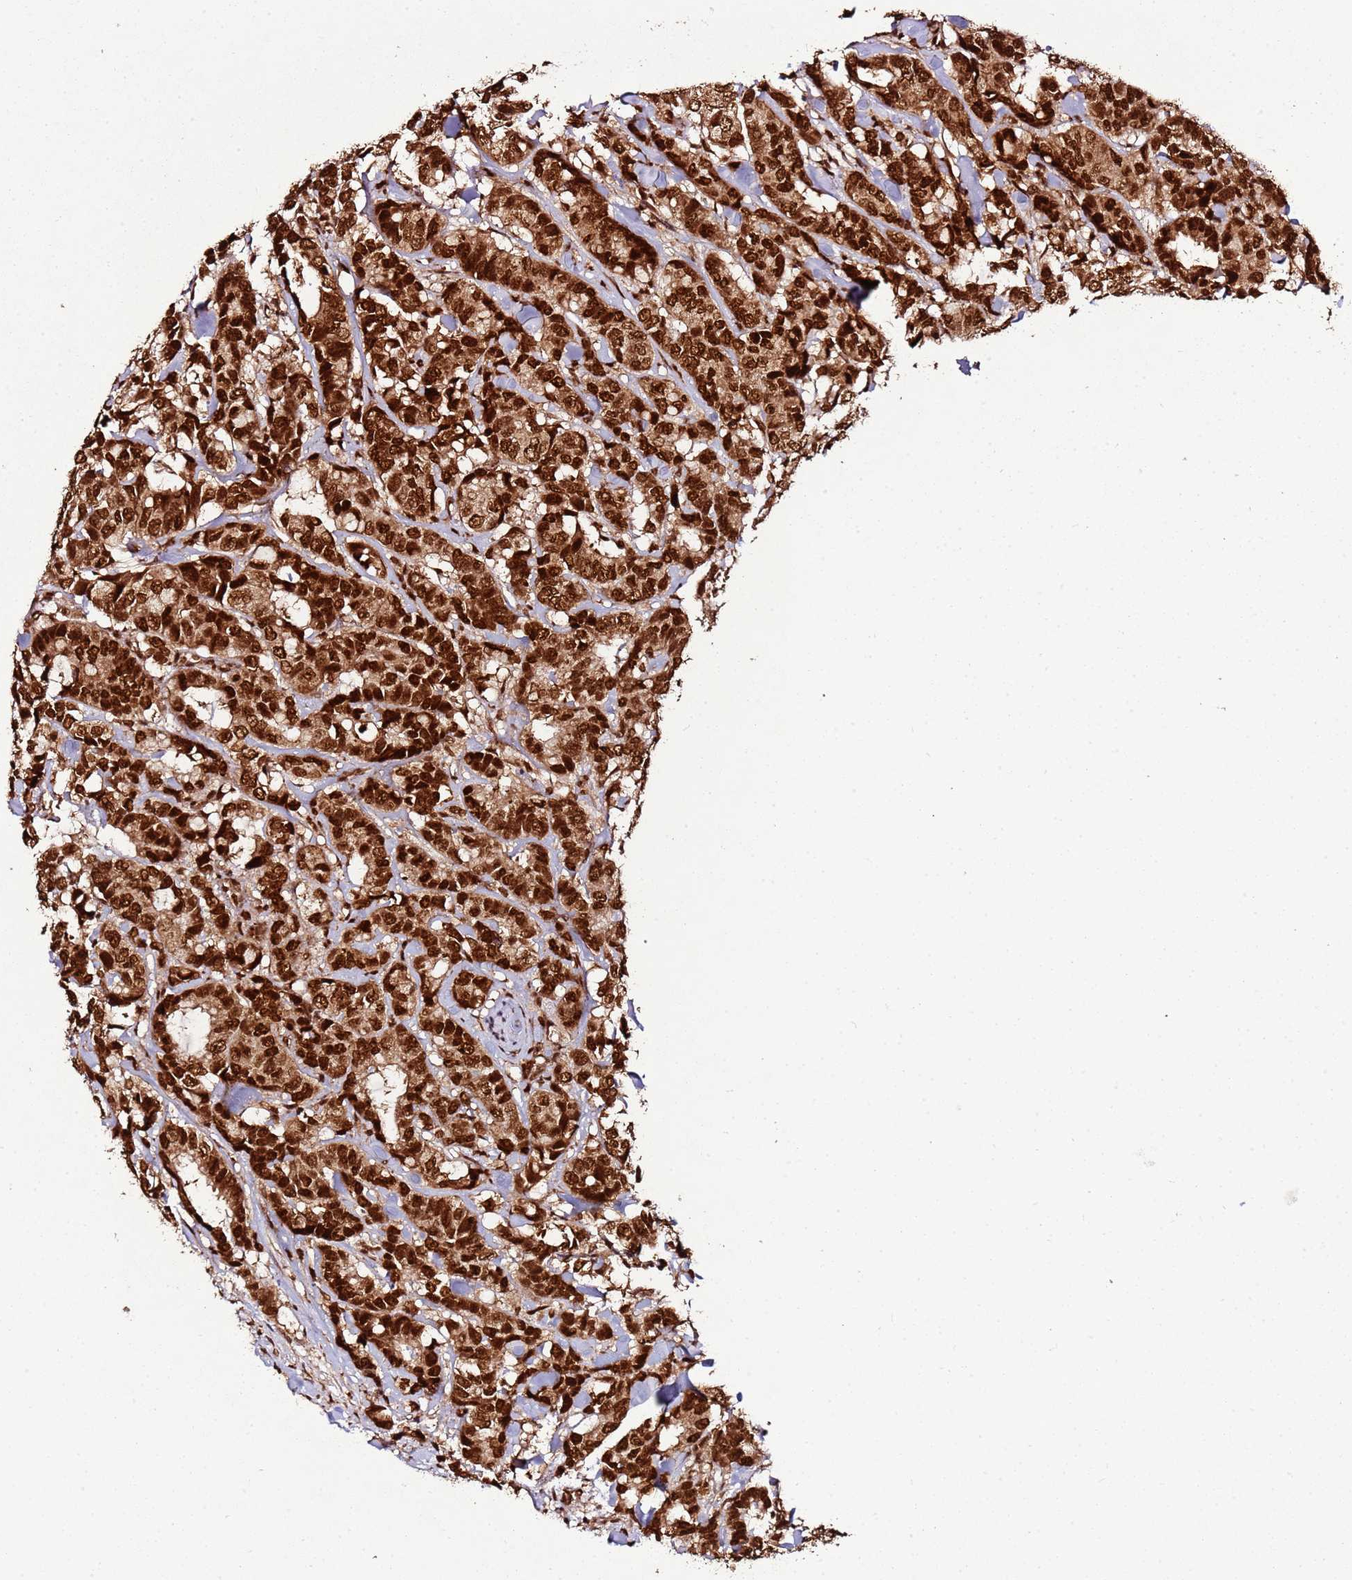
{"staining": {"intensity": "strong", "quantity": ">75%", "location": "cytoplasmic/membranous,nuclear"}, "tissue": "breast cancer", "cell_type": "Tumor cells", "image_type": "cancer", "snomed": [{"axis": "morphology", "description": "Duct carcinoma"}, {"axis": "topography", "description": "Breast"}], "caption": "Human breast cancer stained with a brown dye reveals strong cytoplasmic/membranous and nuclear positive staining in about >75% of tumor cells.", "gene": "XRN2", "patient": {"sex": "female", "age": 87}}